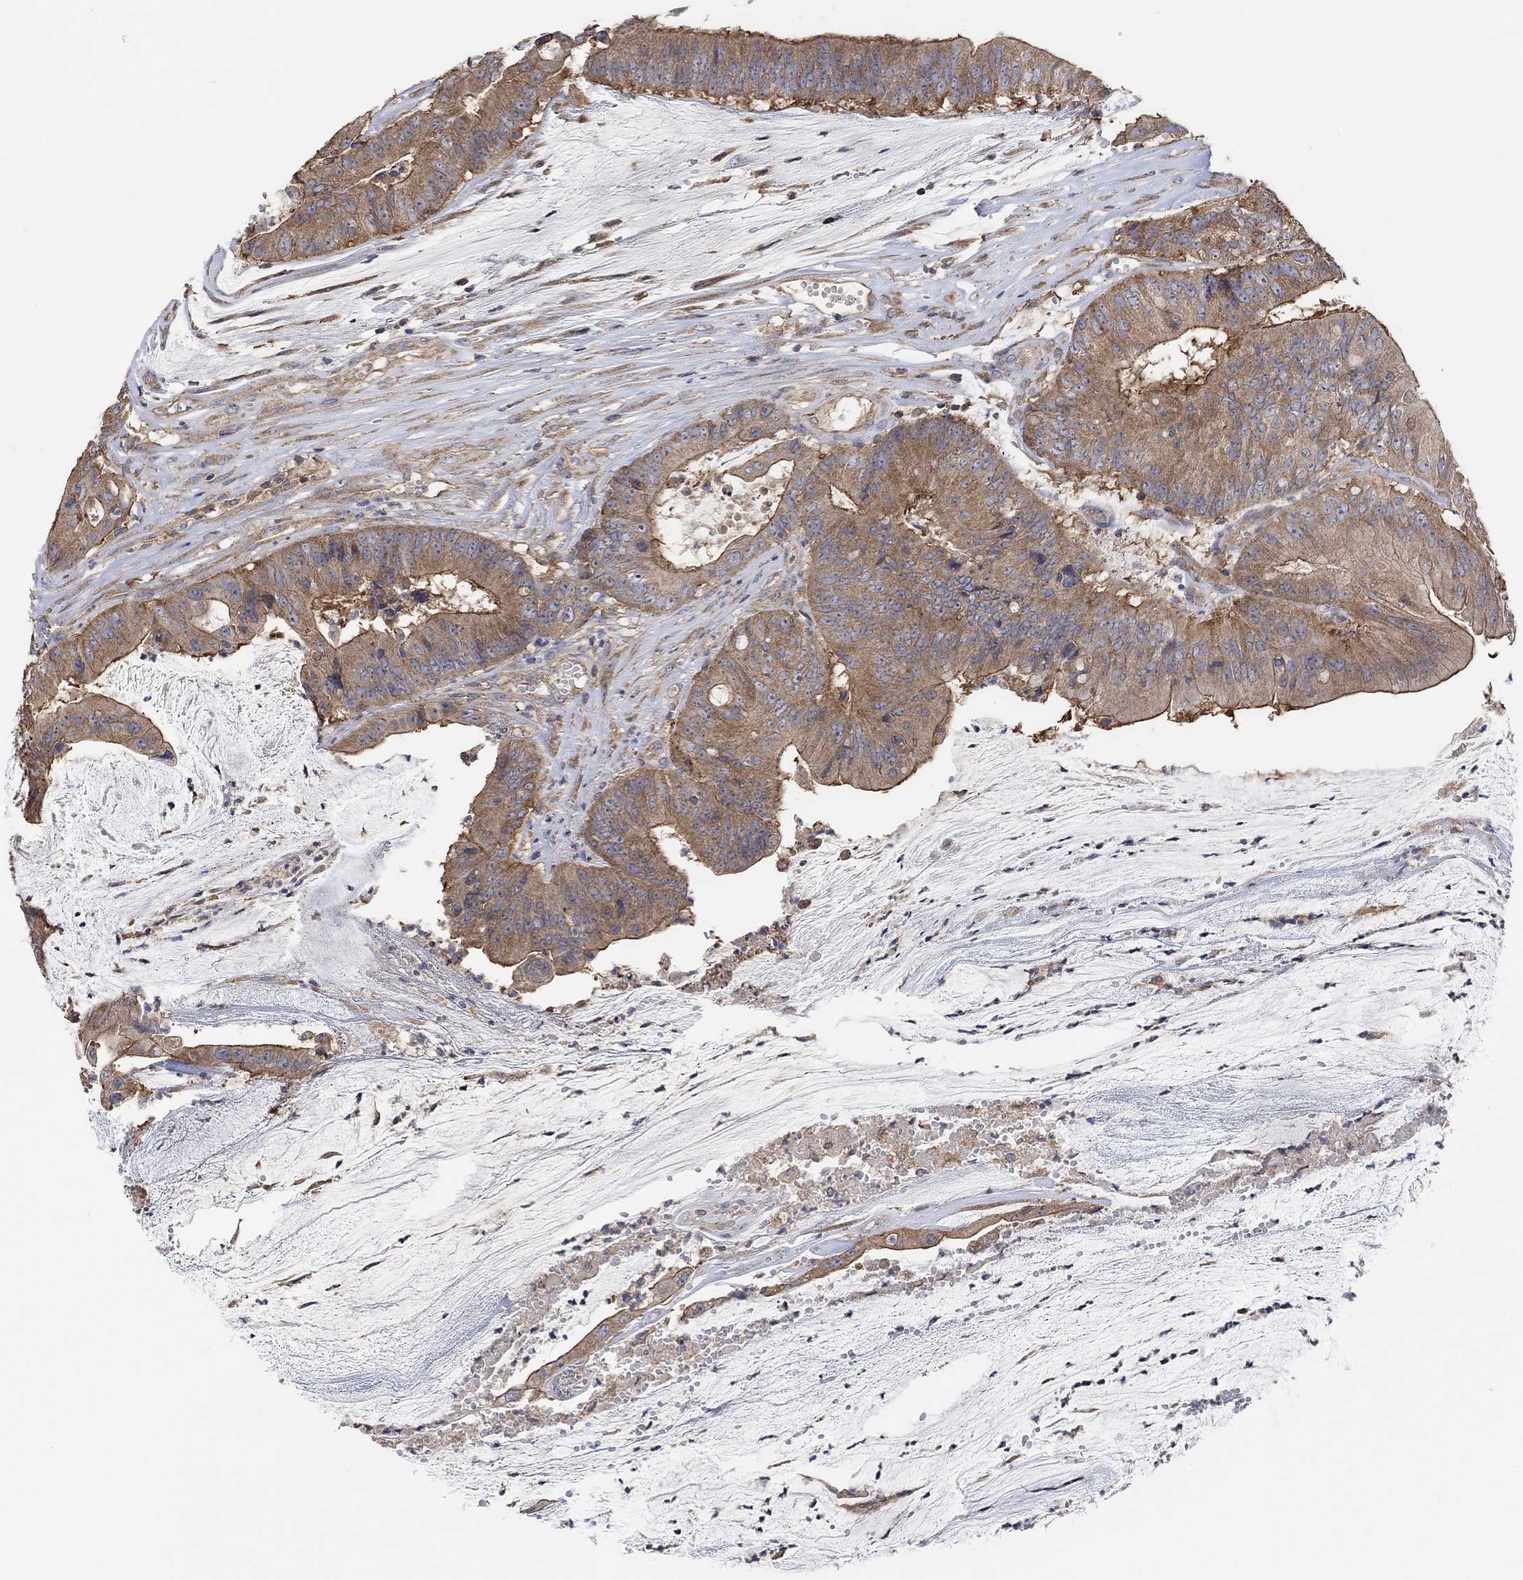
{"staining": {"intensity": "moderate", "quantity": ">75%", "location": "cytoplasmic/membranous"}, "tissue": "colorectal cancer", "cell_type": "Tumor cells", "image_type": "cancer", "snomed": [{"axis": "morphology", "description": "Adenocarcinoma, NOS"}, {"axis": "topography", "description": "Colon"}], "caption": "IHC photomicrograph of adenocarcinoma (colorectal) stained for a protein (brown), which displays medium levels of moderate cytoplasmic/membranous positivity in about >75% of tumor cells.", "gene": "BLOC1S3", "patient": {"sex": "female", "age": 69}}